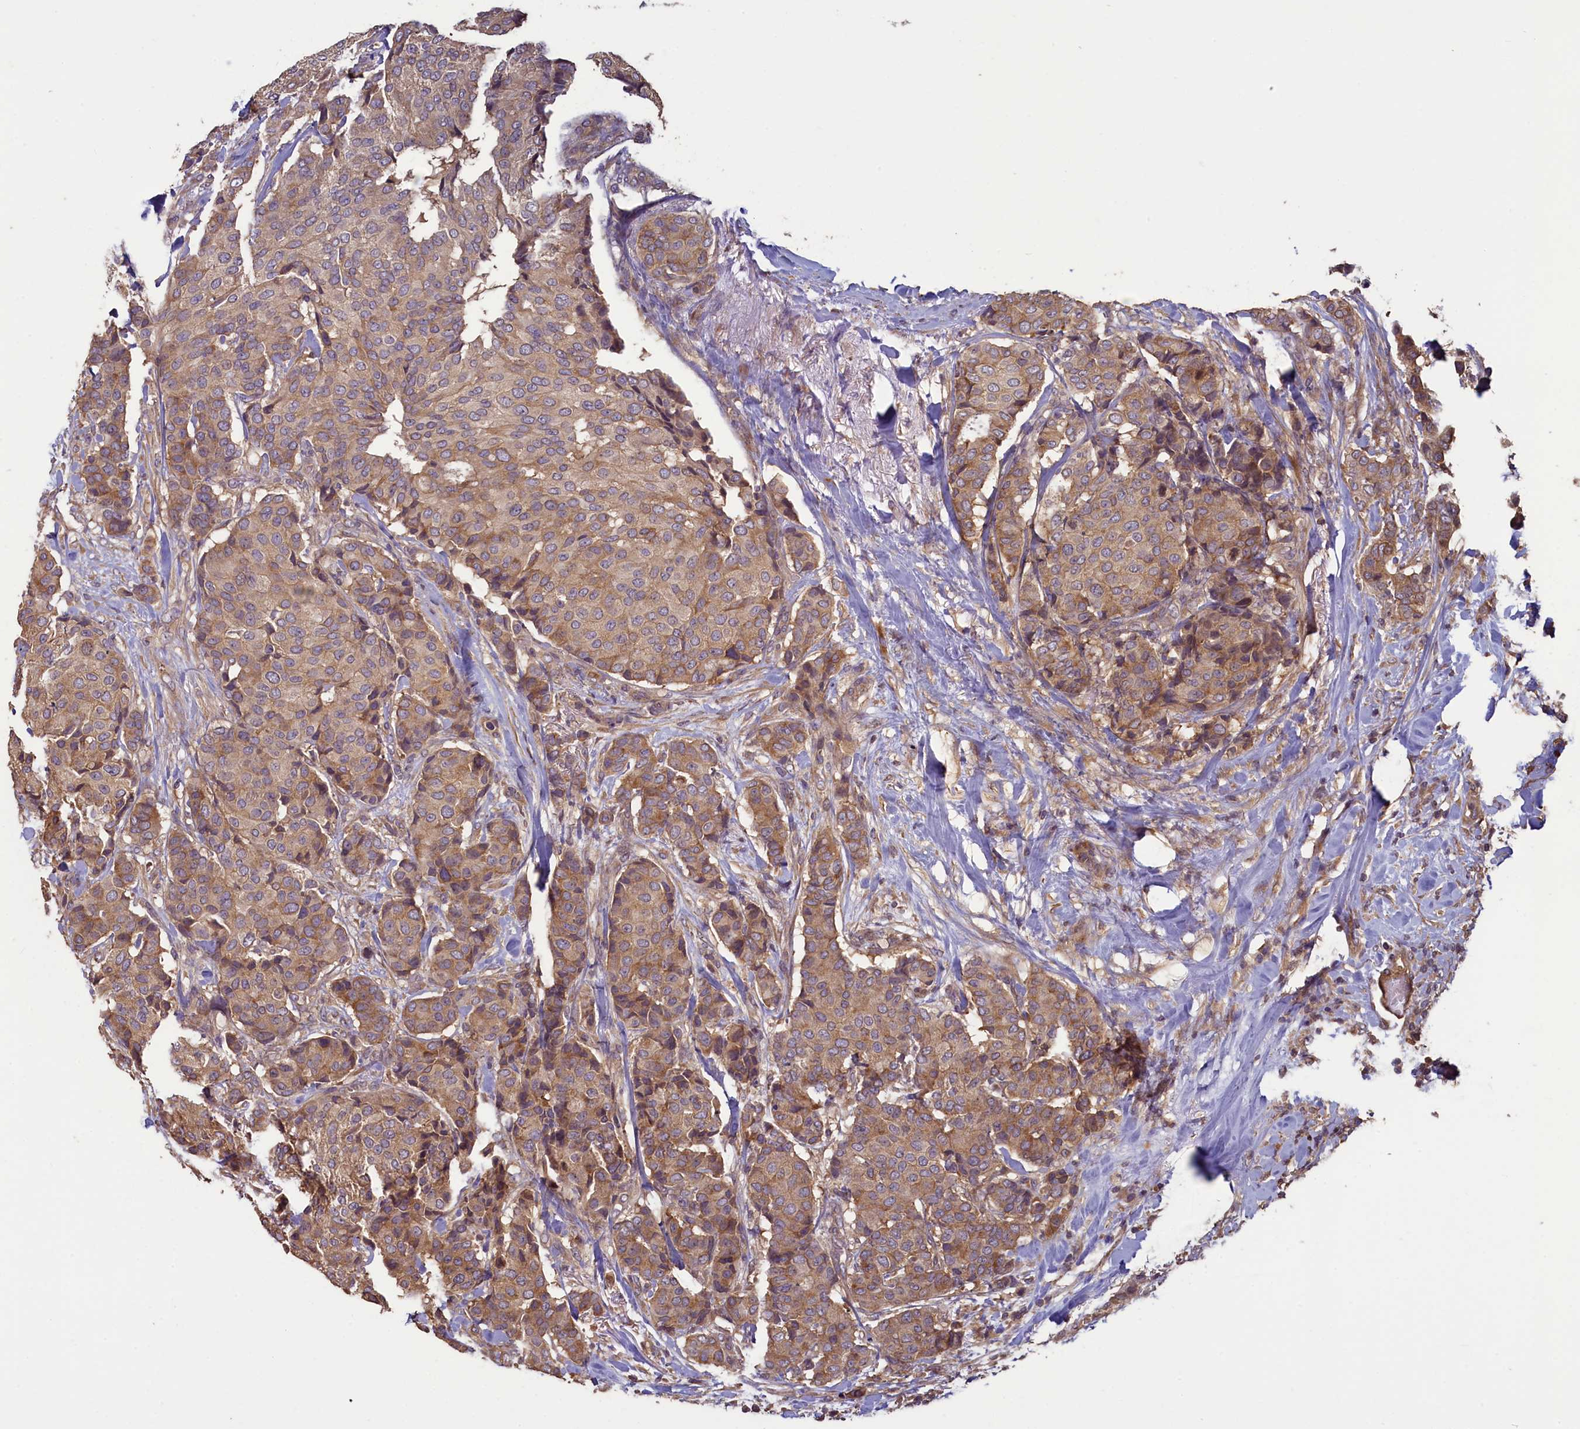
{"staining": {"intensity": "moderate", "quantity": ">75%", "location": "cytoplasmic/membranous"}, "tissue": "breast cancer", "cell_type": "Tumor cells", "image_type": "cancer", "snomed": [{"axis": "morphology", "description": "Duct carcinoma"}, {"axis": "topography", "description": "Breast"}], "caption": "Protein analysis of breast invasive ductal carcinoma tissue displays moderate cytoplasmic/membranous expression in about >75% of tumor cells.", "gene": "NUDT6", "patient": {"sex": "female", "age": 75}}